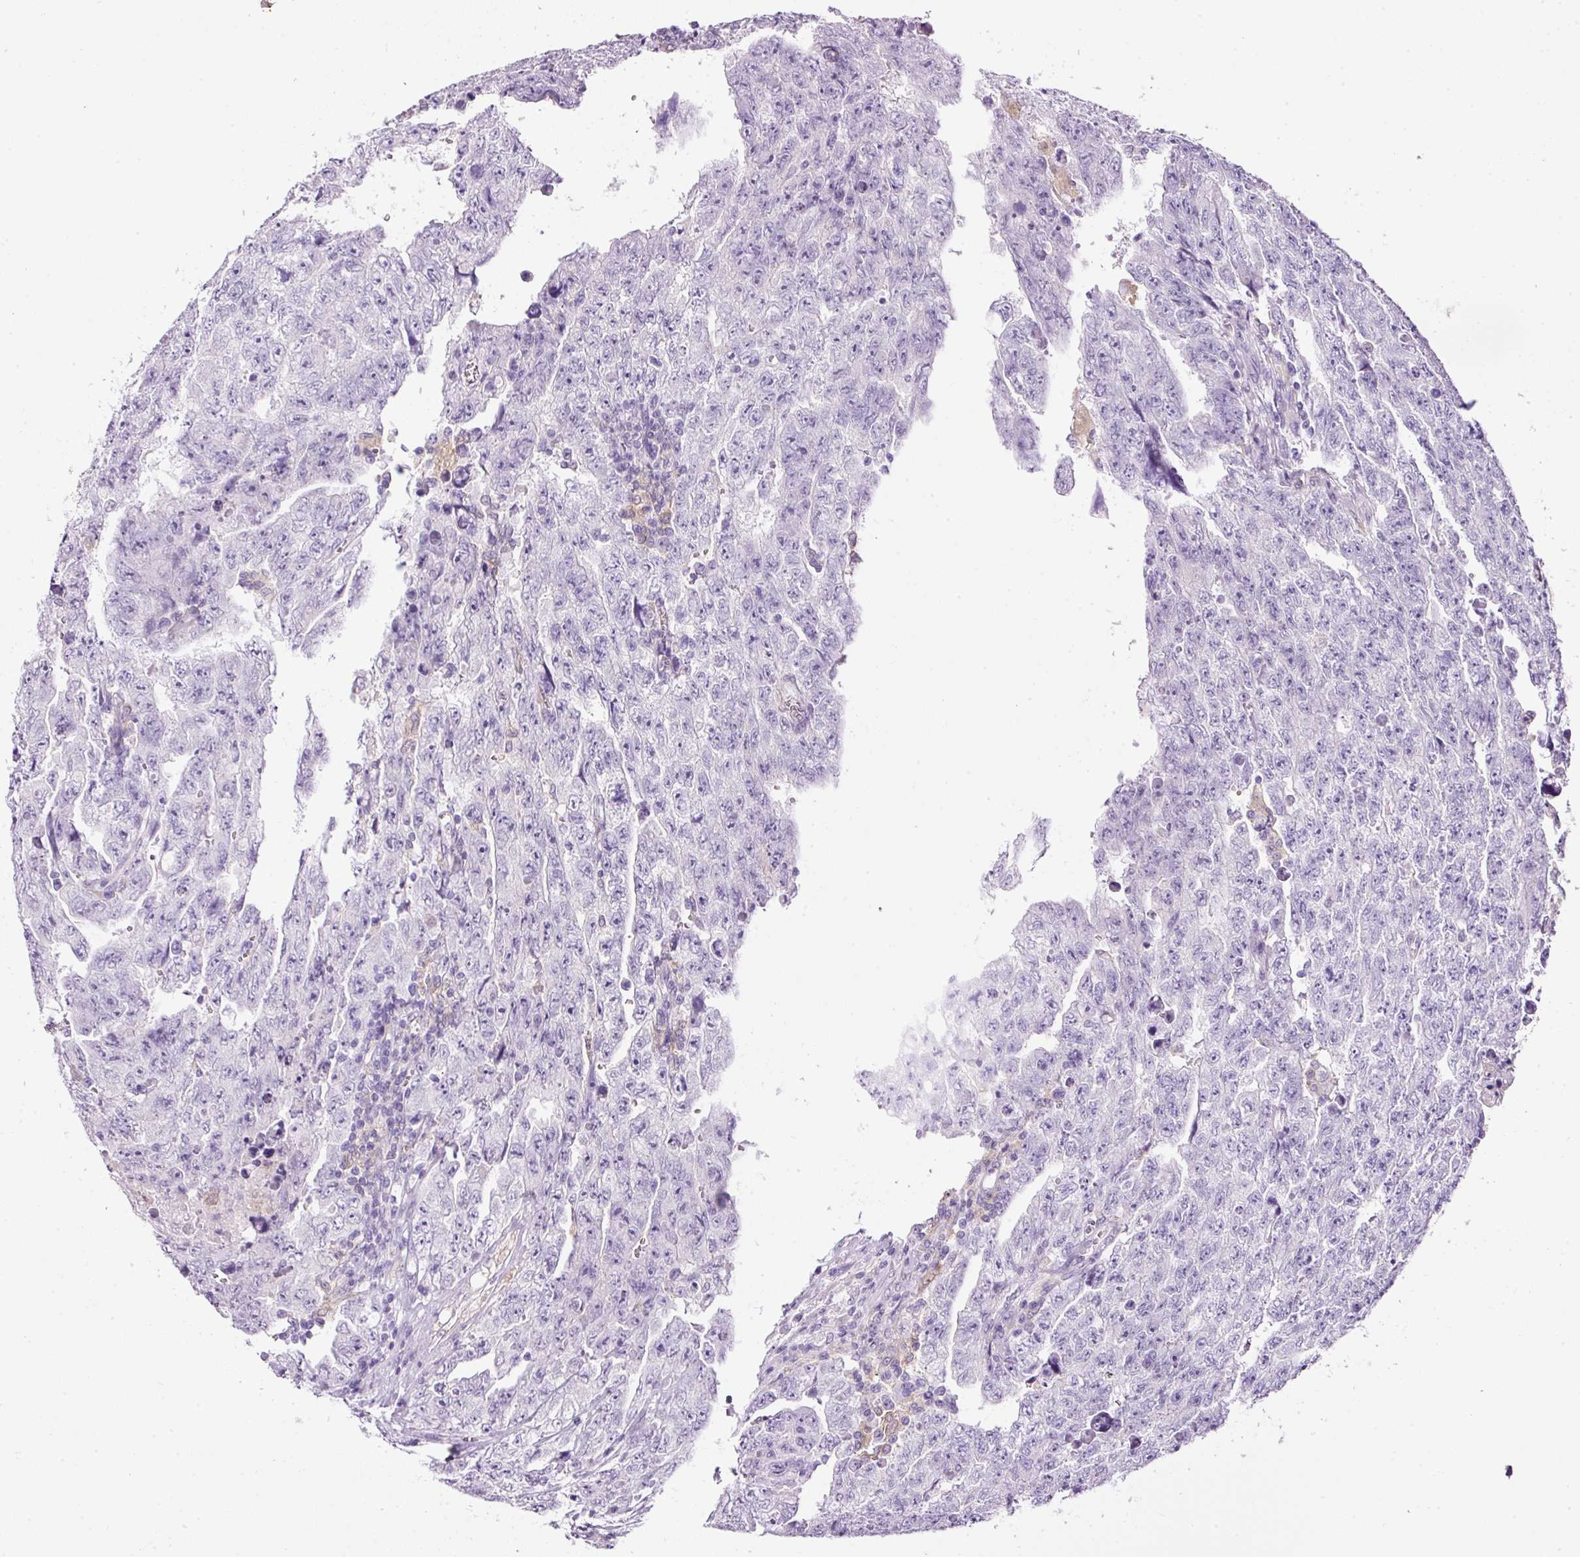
{"staining": {"intensity": "negative", "quantity": "none", "location": "none"}, "tissue": "testis cancer", "cell_type": "Tumor cells", "image_type": "cancer", "snomed": [{"axis": "morphology", "description": "Carcinoma, Embryonal, NOS"}, {"axis": "topography", "description": "Testis"}], "caption": "Tumor cells show no significant protein staining in embryonal carcinoma (testis).", "gene": "SRC", "patient": {"sex": "male", "age": 28}}